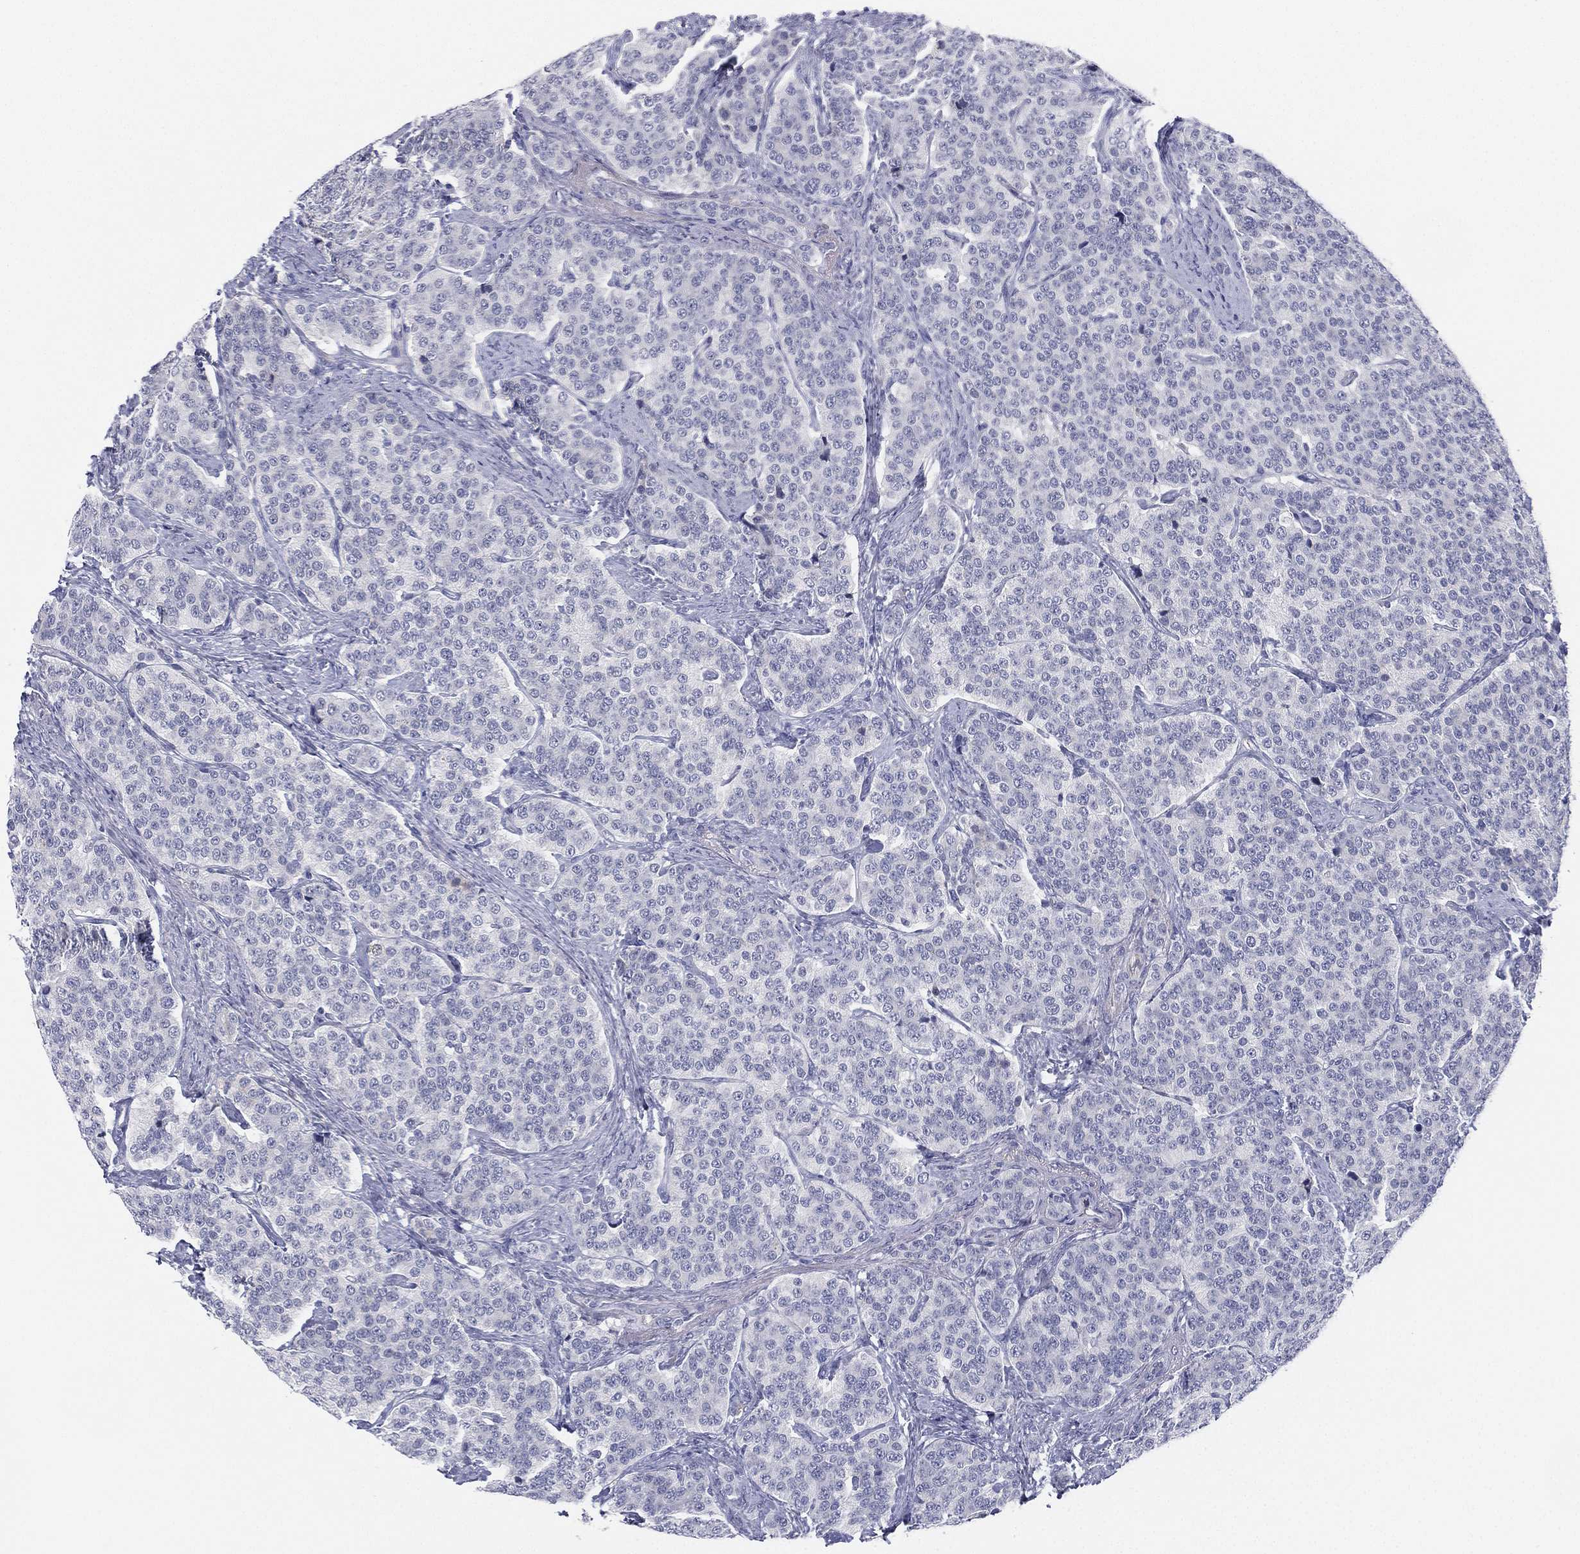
{"staining": {"intensity": "negative", "quantity": "none", "location": "none"}, "tissue": "carcinoid", "cell_type": "Tumor cells", "image_type": "cancer", "snomed": [{"axis": "morphology", "description": "Carcinoid, malignant, NOS"}, {"axis": "topography", "description": "Small intestine"}], "caption": "DAB immunohistochemical staining of human carcinoid reveals no significant positivity in tumor cells.", "gene": "MLF1", "patient": {"sex": "female", "age": 58}}